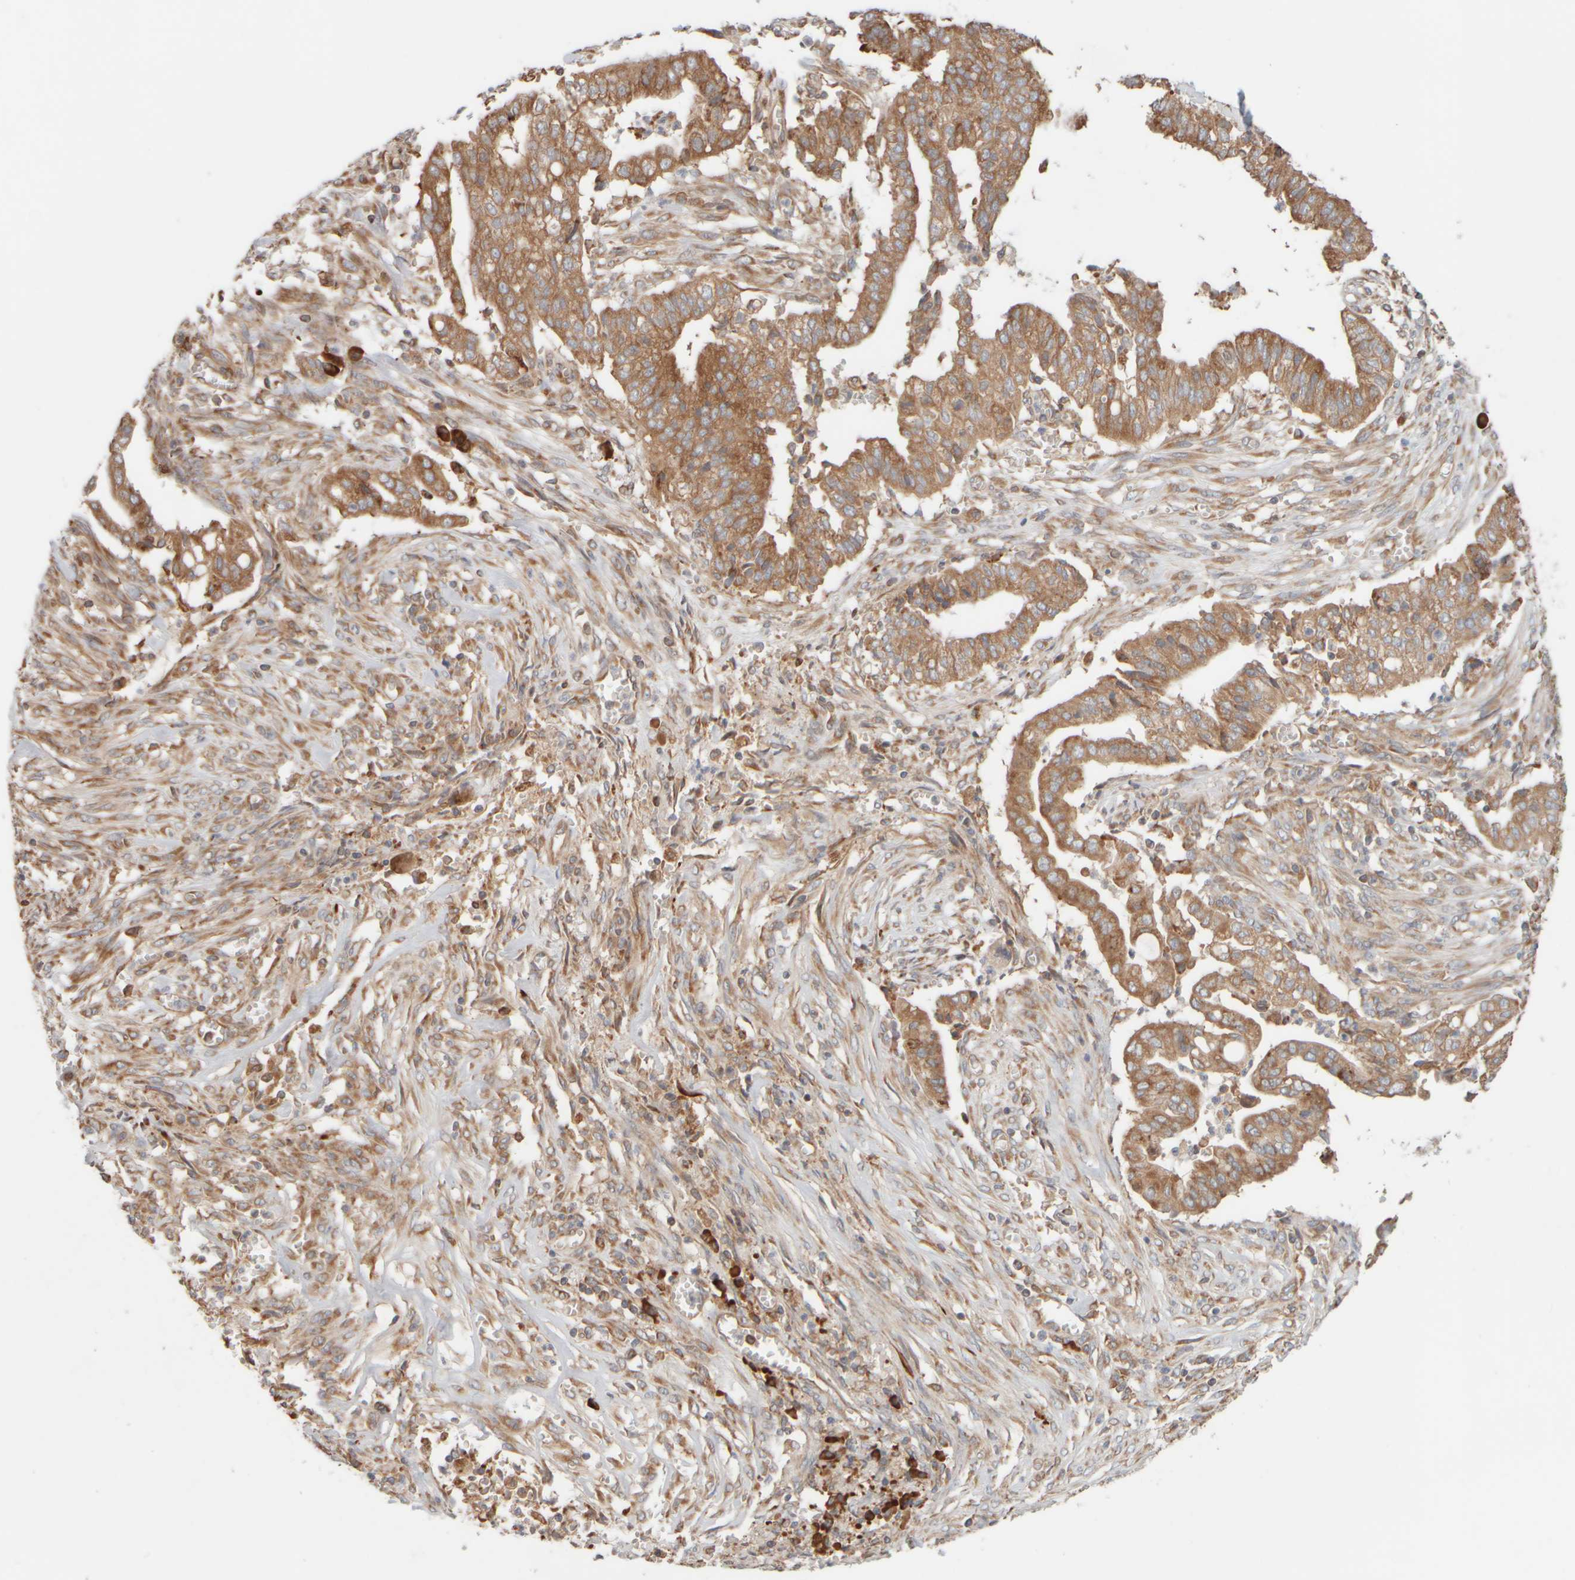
{"staining": {"intensity": "moderate", "quantity": ">75%", "location": "cytoplasmic/membranous"}, "tissue": "cervical cancer", "cell_type": "Tumor cells", "image_type": "cancer", "snomed": [{"axis": "morphology", "description": "Adenocarcinoma, NOS"}, {"axis": "topography", "description": "Cervix"}], "caption": "Protein staining of cervical adenocarcinoma tissue shows moderate cytoplasmic/membranous positivity in approximately >75% of tumor cells.", "gene": "EIF2B3", "patient": {"sex": "female", "age": 44}}